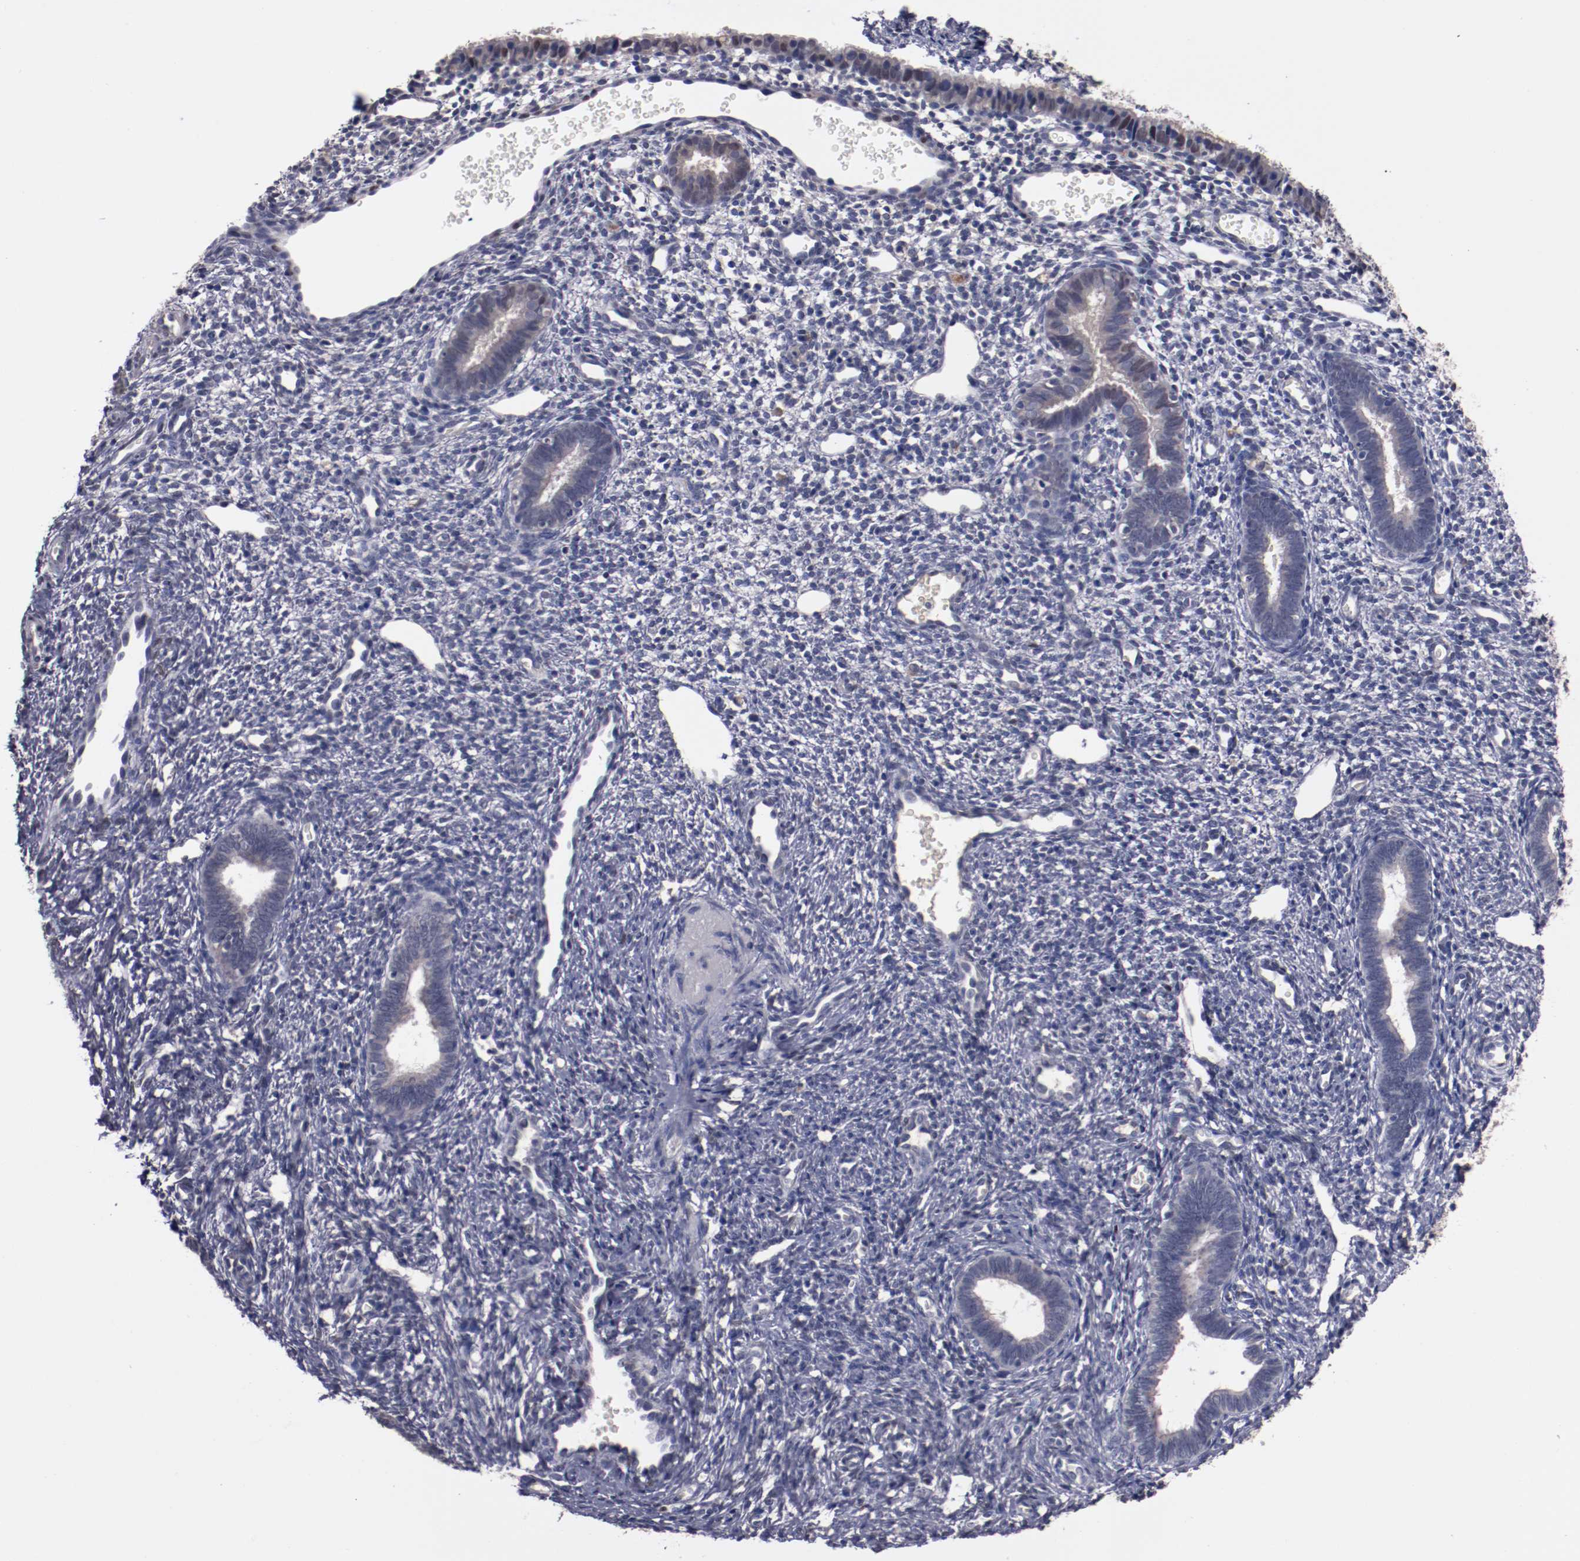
{"staining": {"intensity": "weak", "quantity": "<25%", "location": "cytoplasmic/membranous"}, "tissue": "endometrium", "cell_type": "Cells in endometrial stroma", "image_type": "normal", "snomed": [{"axis": "morphology", "description": "Normal tissue, NOS"}, {"axis": "topography", "description": "Endometrium"}], "caption": "High power microscopy histopathology image of an immunohistochemistry image of benign endometrium, revealing no significant positivity in cells in endometrial stroma.", "gene": "FAM81A", "patient": {"sex": "female", "age": 27}}